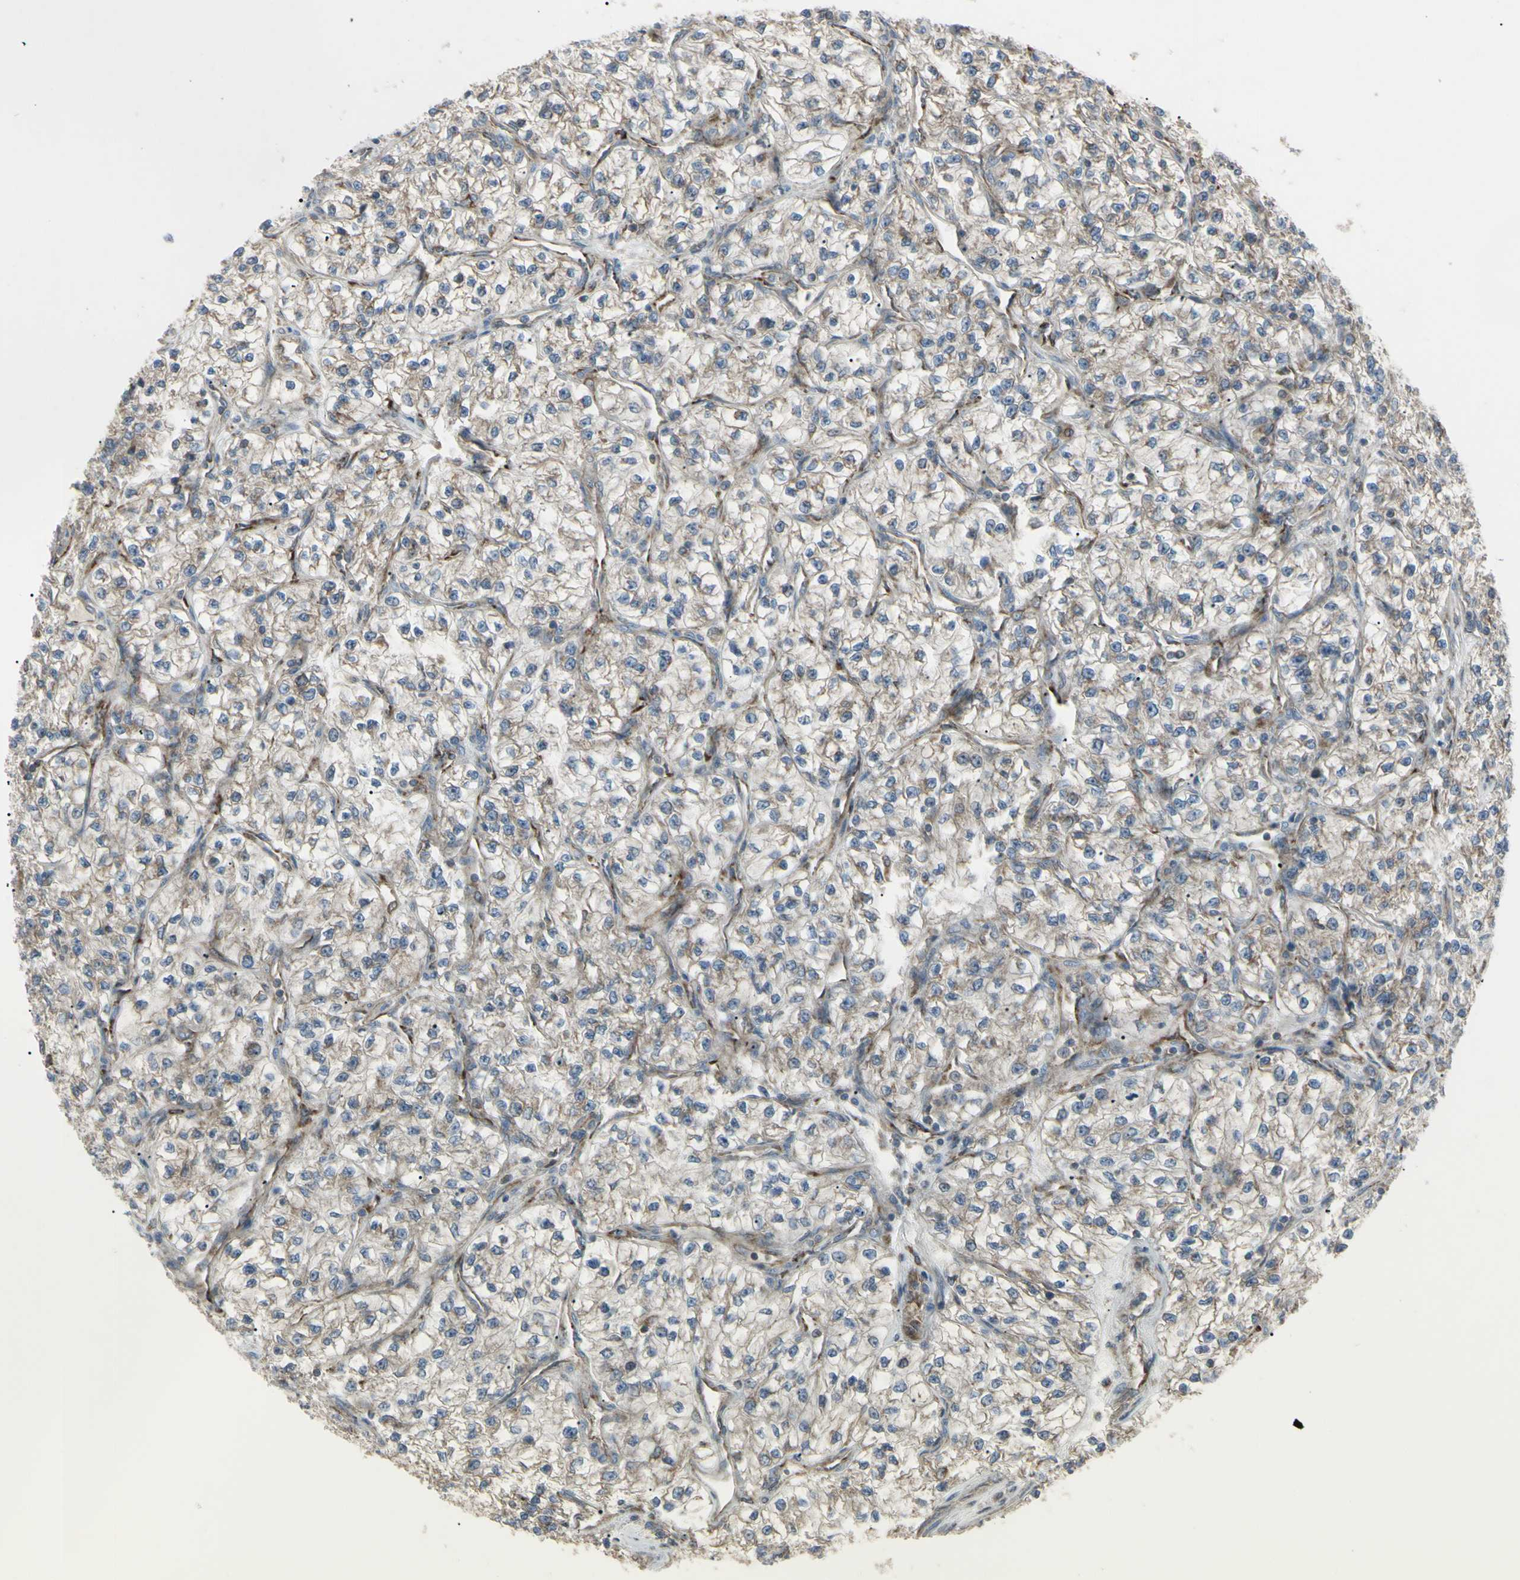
{"staining": {"intensity": "weak", "quantity": "25%-75%", "location": "cytoplasmic/membranous"}, "tissue": "renal cancer", "cell_type": "Tumor cells", "image_type": "cancer", "snomed": [{"axis": "morphology", "description": "Adenocarcinoma, NOS"}, {"axis": "topography", "description": "Kidney"}], "caption": "There is low levels of weak cytoplasmic/membranous positivity in tumor cells of renal cancer, as demonstrated by immunohistochemical staining (brown color).", "gene": "CYB5R1", "patient": {"sex": "female", "age": 57}}